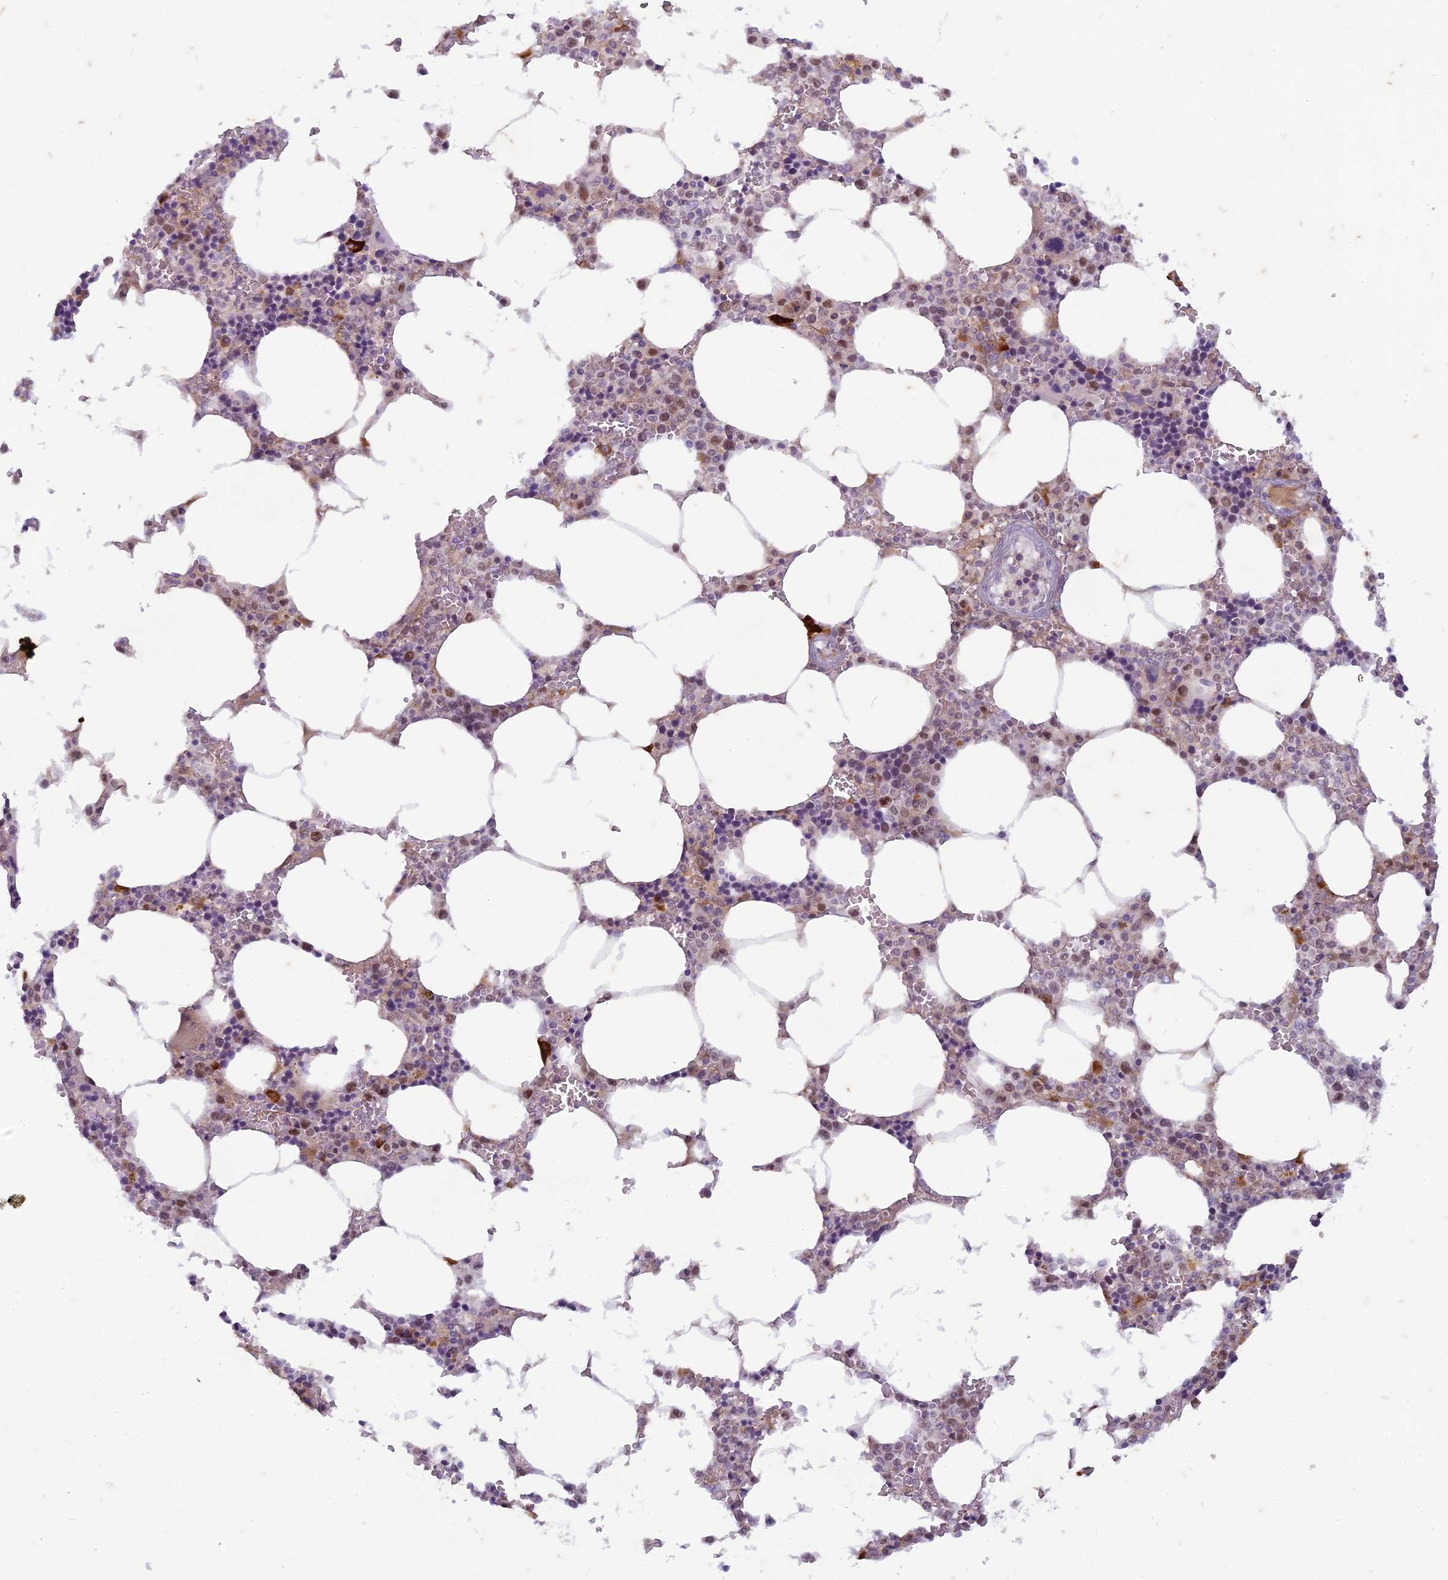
{"staining": {"intensity": "moderate", "quantity": "<25%", "location": "cytoplasmic/membranous,nuclear"}, "tissue": "bone marrow", "cell_type": "Hematopoietic cells", "image_type": "normal", "snomed": [{"axis": "morphology", "description": "Normal tissue, NOS"}, {"axis": "topography", "description": "Bone marrow"}], "caption": "The immunohistochemical stain labels moderate cytoplasmic/membranous,nuclear staining in hematopoietic cells of unremarkable bone marrow. The staining is performed using DAB (3,3'-diaminobenzidine) brown chromogen to label protein expression. The nuclei are counter-stained blue using hematoxylin.", "gene": "PABPN1L", "patient": {"sex": "male", "age": 70}}